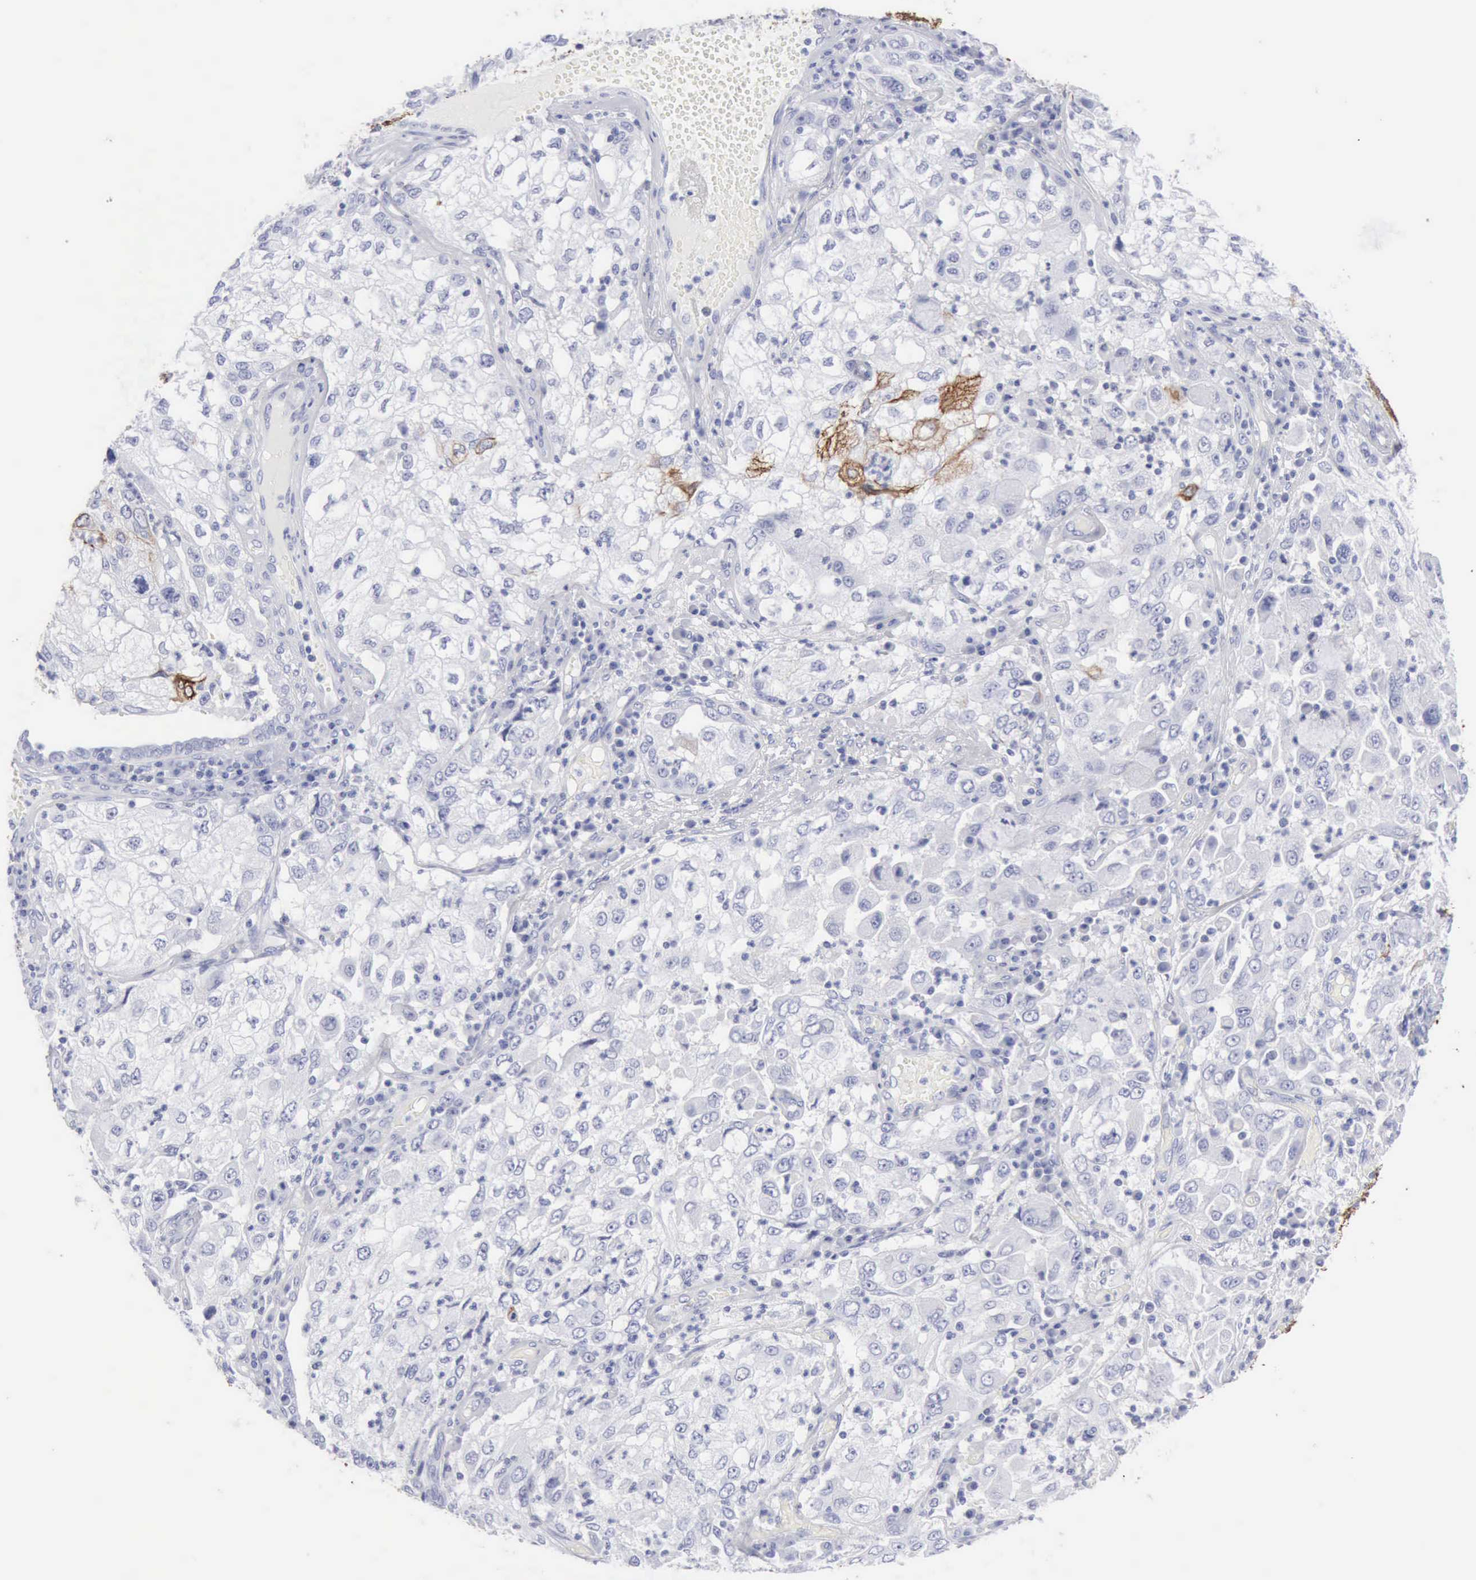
{"staining": {"intensity": "moderate", "quantity": "<25%", "location": "cytoplasmic/membranous"}, "tissue": "cervical cancer", "cell_type": "Tumor cells", "image_type": "cancer", "snomed": [{"axis": "morphology", "description": "Squamous cell carcinoma, NOS"}, {"axis": "topography", "description": "Cervix"}], "caption": "Protein staining of cervical squamous cell carcinoma tissue demonstrates moderate cytoplasmic/membranous expression in approximately <25% of tumor cells. Ihc stains the protein of interest in brown and the nuclei are stained blue.", "gene": "KRT10", "patient": {"sex": "female", "age": 36}}